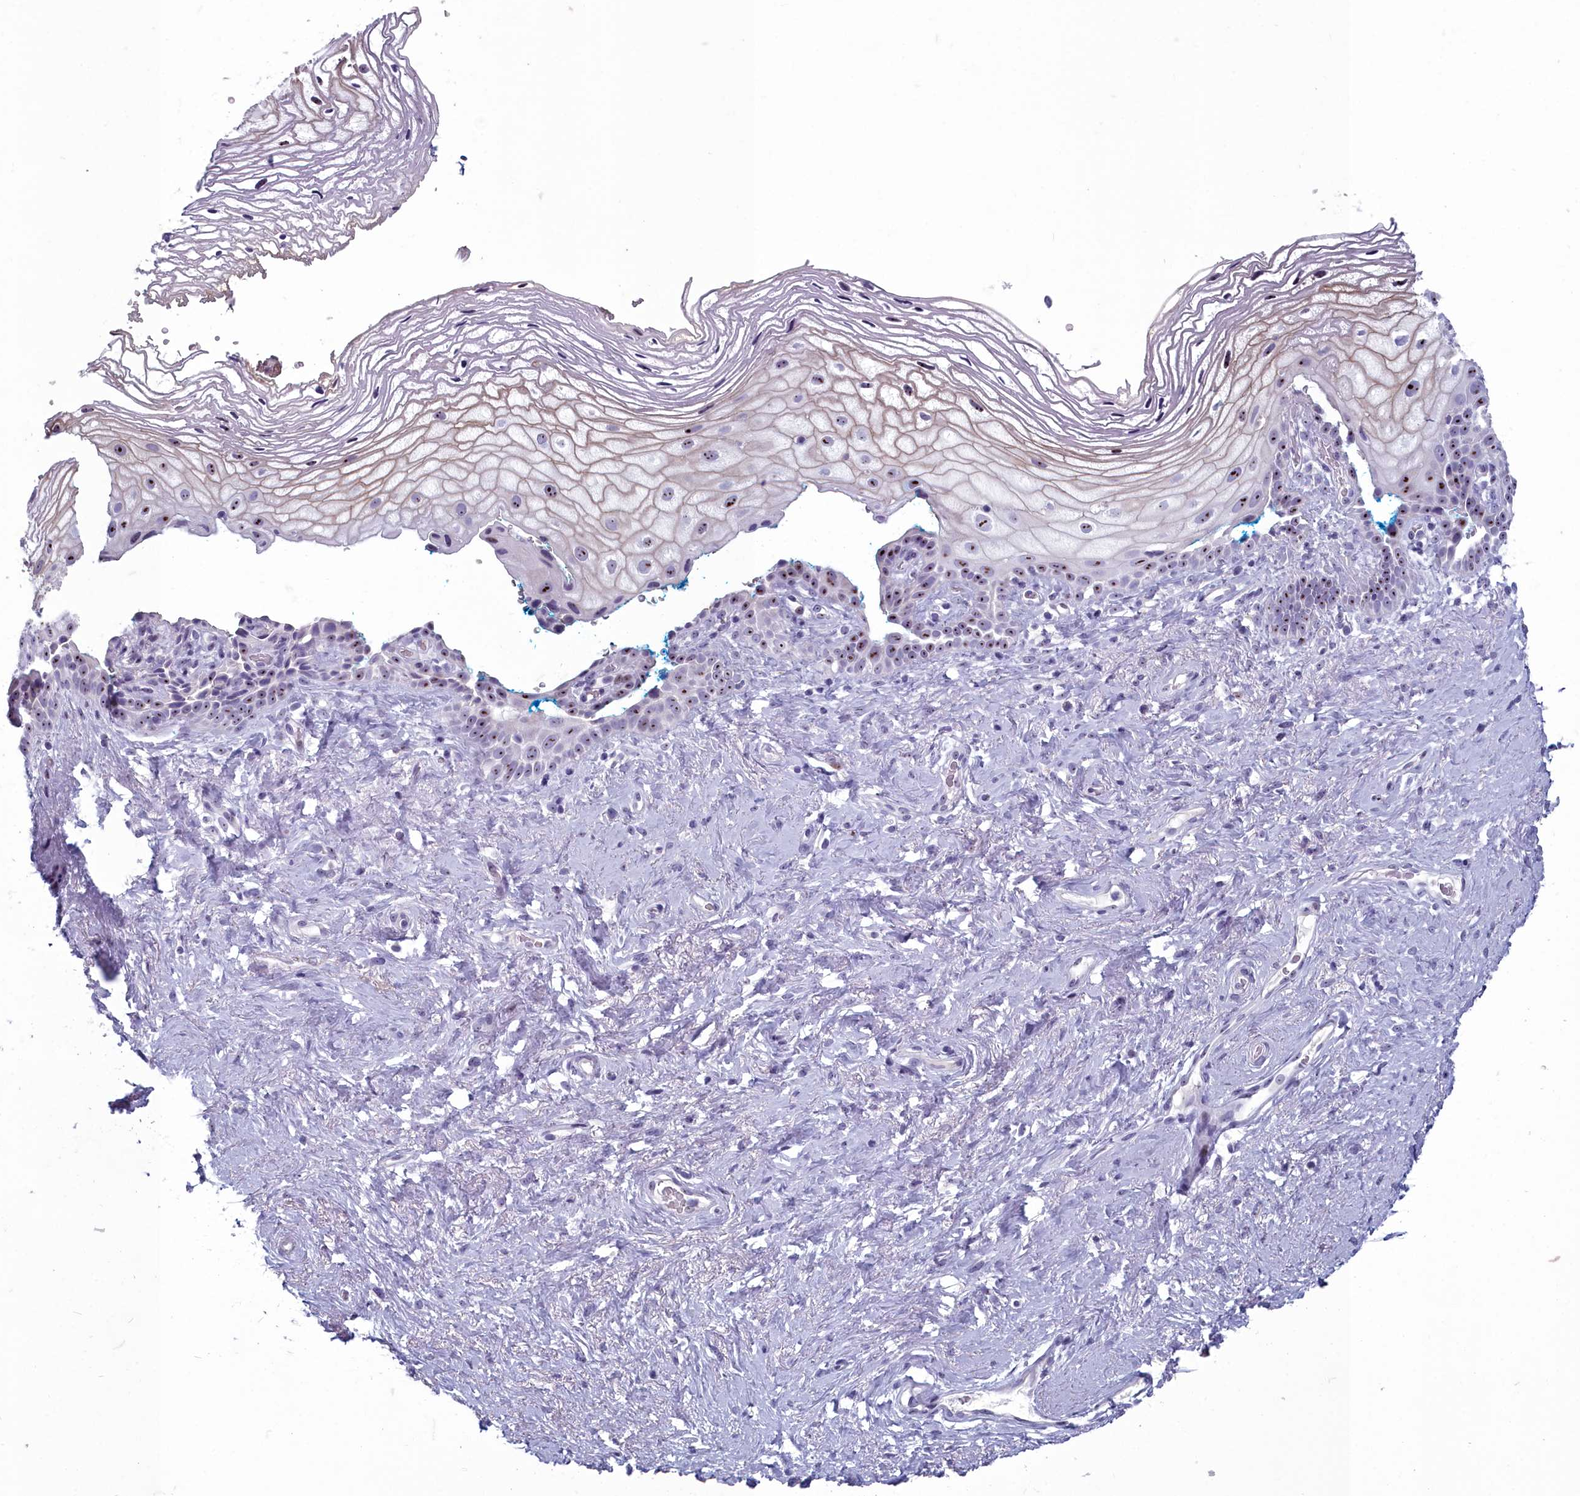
{"staining": {"intensity": "moderate", "quantity": "25%-75%", "location": "nuclear"}, "tissue": "vagina", "cell_type": "Squamous epithelial cells", "image_type": "normal", "snomed": [{"axis": "morphology", "description": "Normal tissue, NOS"}, {"axis": "morphology", "description": "Adenocarcinoma, NOS"}, {"axis": "topography", "description": "Rectum"}, {"axis": "topography", "description": "Vagina"}], "caption": "The immunohistochemical stain labels moderate nuclear positivity in squamous epithelial cells of unremarkable vagina.", "gene": "INSYN2A", "patient": {"sex": "female", "age": 71}}